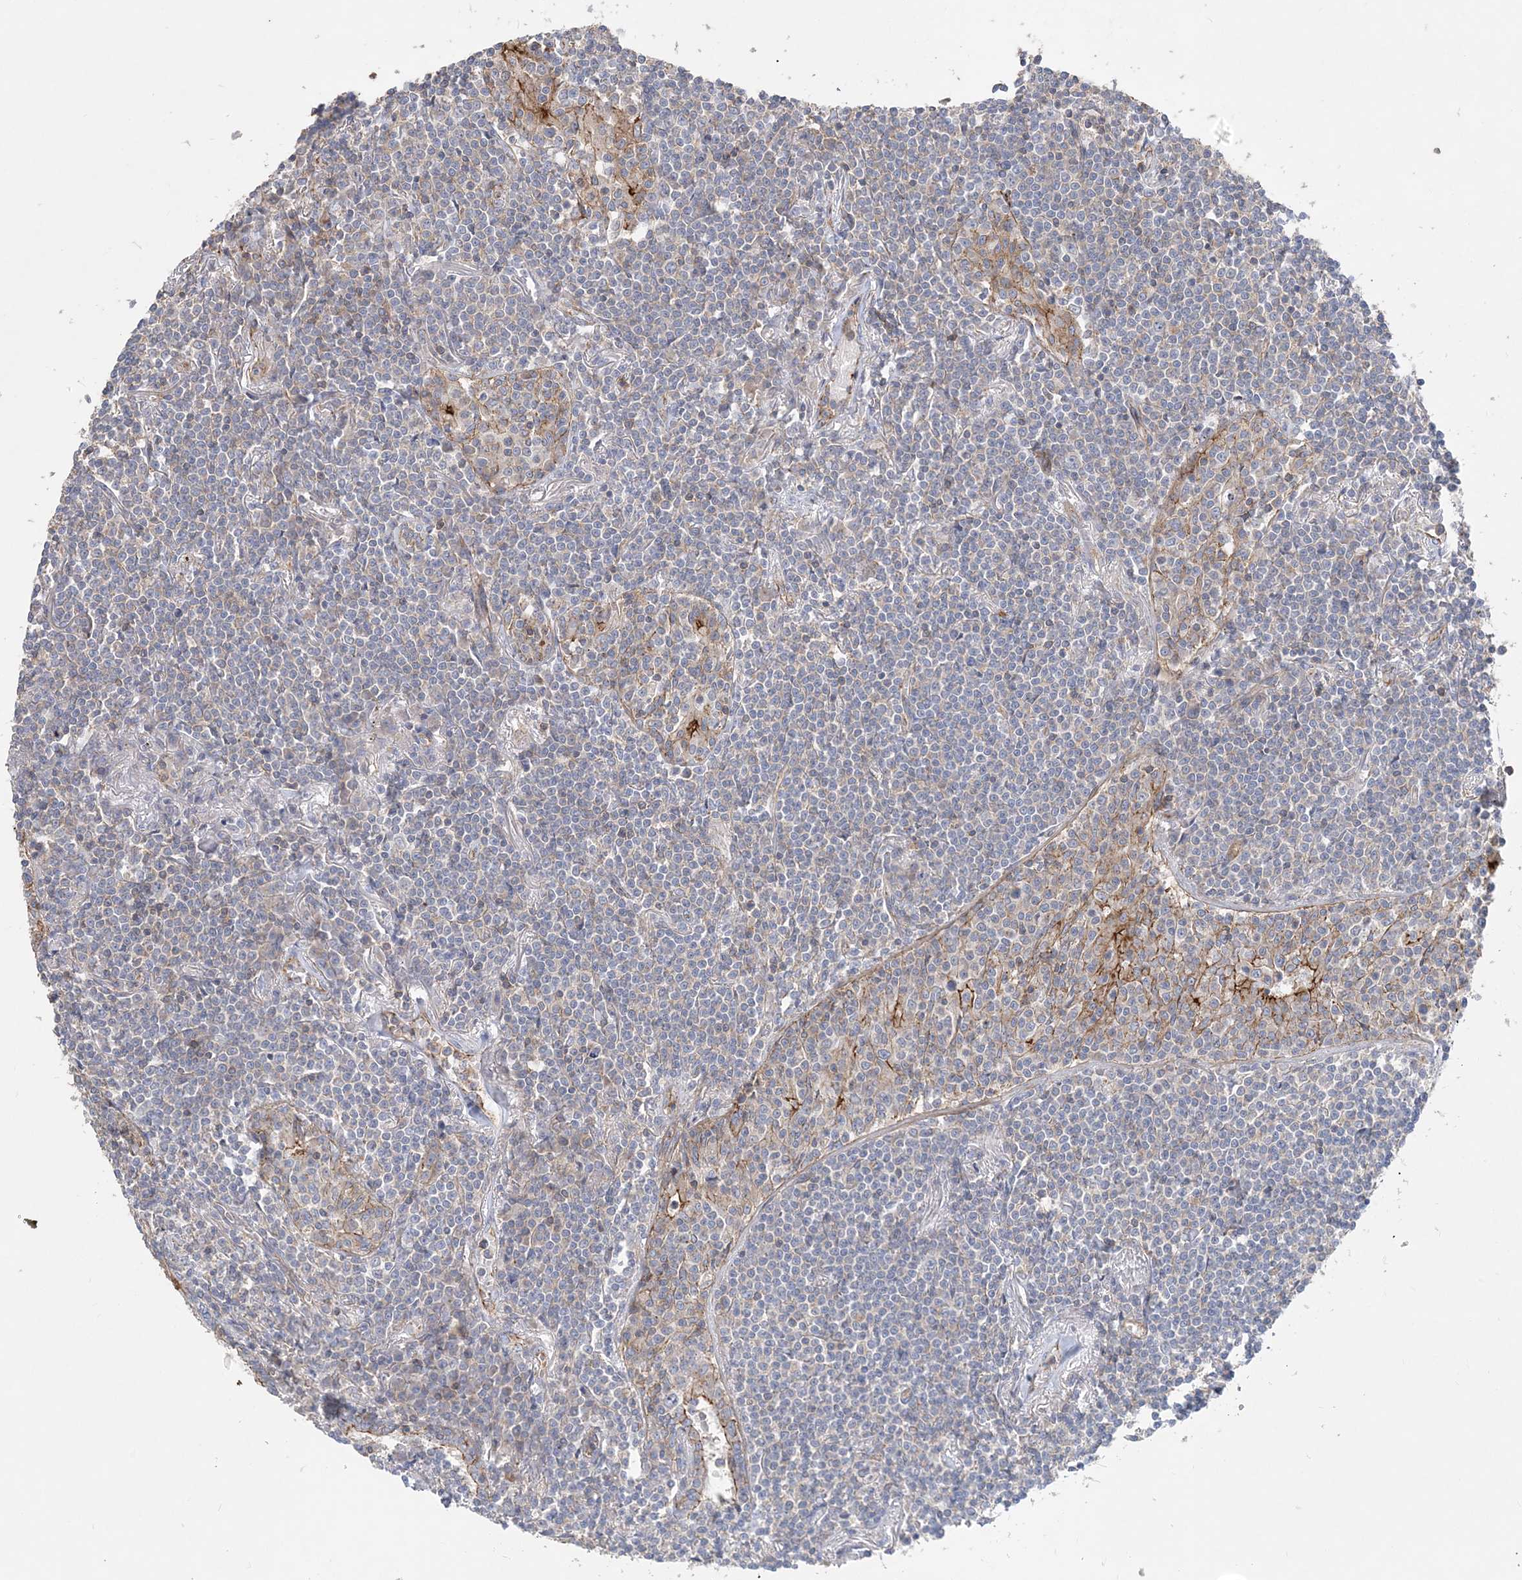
{"staining": {"intensity": "negative", "quantity": "none", "location": "none"}, "tissue": "lymphoma", "cell_type": "Tumor cells", "image_type": "cancer", "snomed": [{"axis": "morphology", "description": "Malignant lymphoma, non-Hodgkin's type, Low grade"}, {"axis": "topography", "description": "Lung"}], "caption": "DAB immunohistochemical staining of human low-grade malignant lymphoma, non-Hodgkin's type reveals no significant expression in tumor cells.", "gene": "PIGC", "patient": {"sex": "female", "age": 71}}